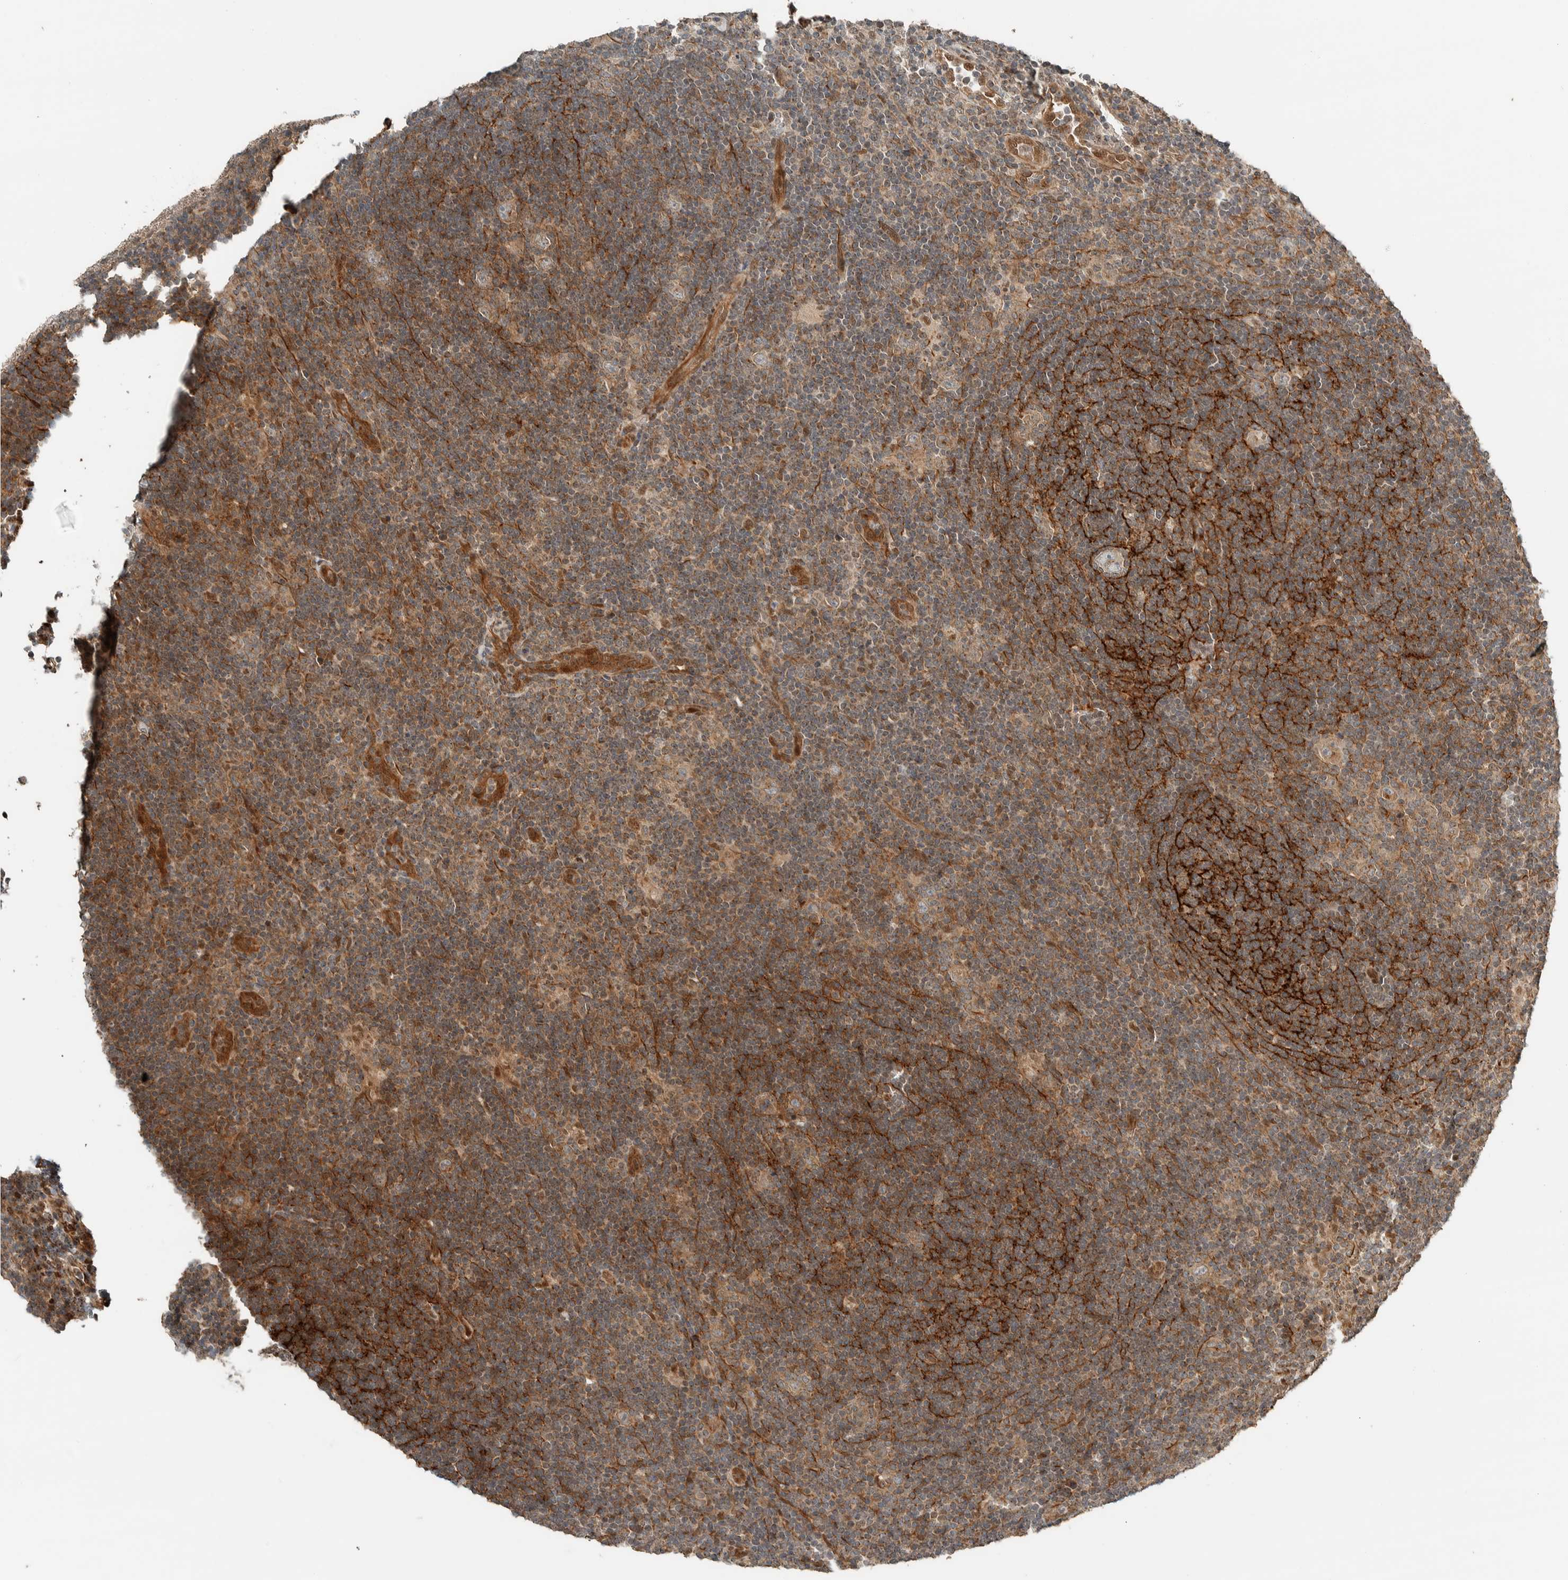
{"staining": {"intensity": "weak", "quantity": "25%-75%", "location": "cytoplasmic/membranous"}, "tissue": "lymphoma", "cell_type": "Tumor cells", "image_type": "cancer", "snomed": [{"axis": "morphology", "description": "Hodgkin's disease, NOS"}, {"axis": "topography", "description": "Lymph node"}], "caption": "Tumor cells demonstrate weak cytoplasmic/membranous staining in approximately 25%-75% of cells in Hodgkin's disease.", "gene": "STXBP4", "patient": {"sex": "female", "age": 57}}